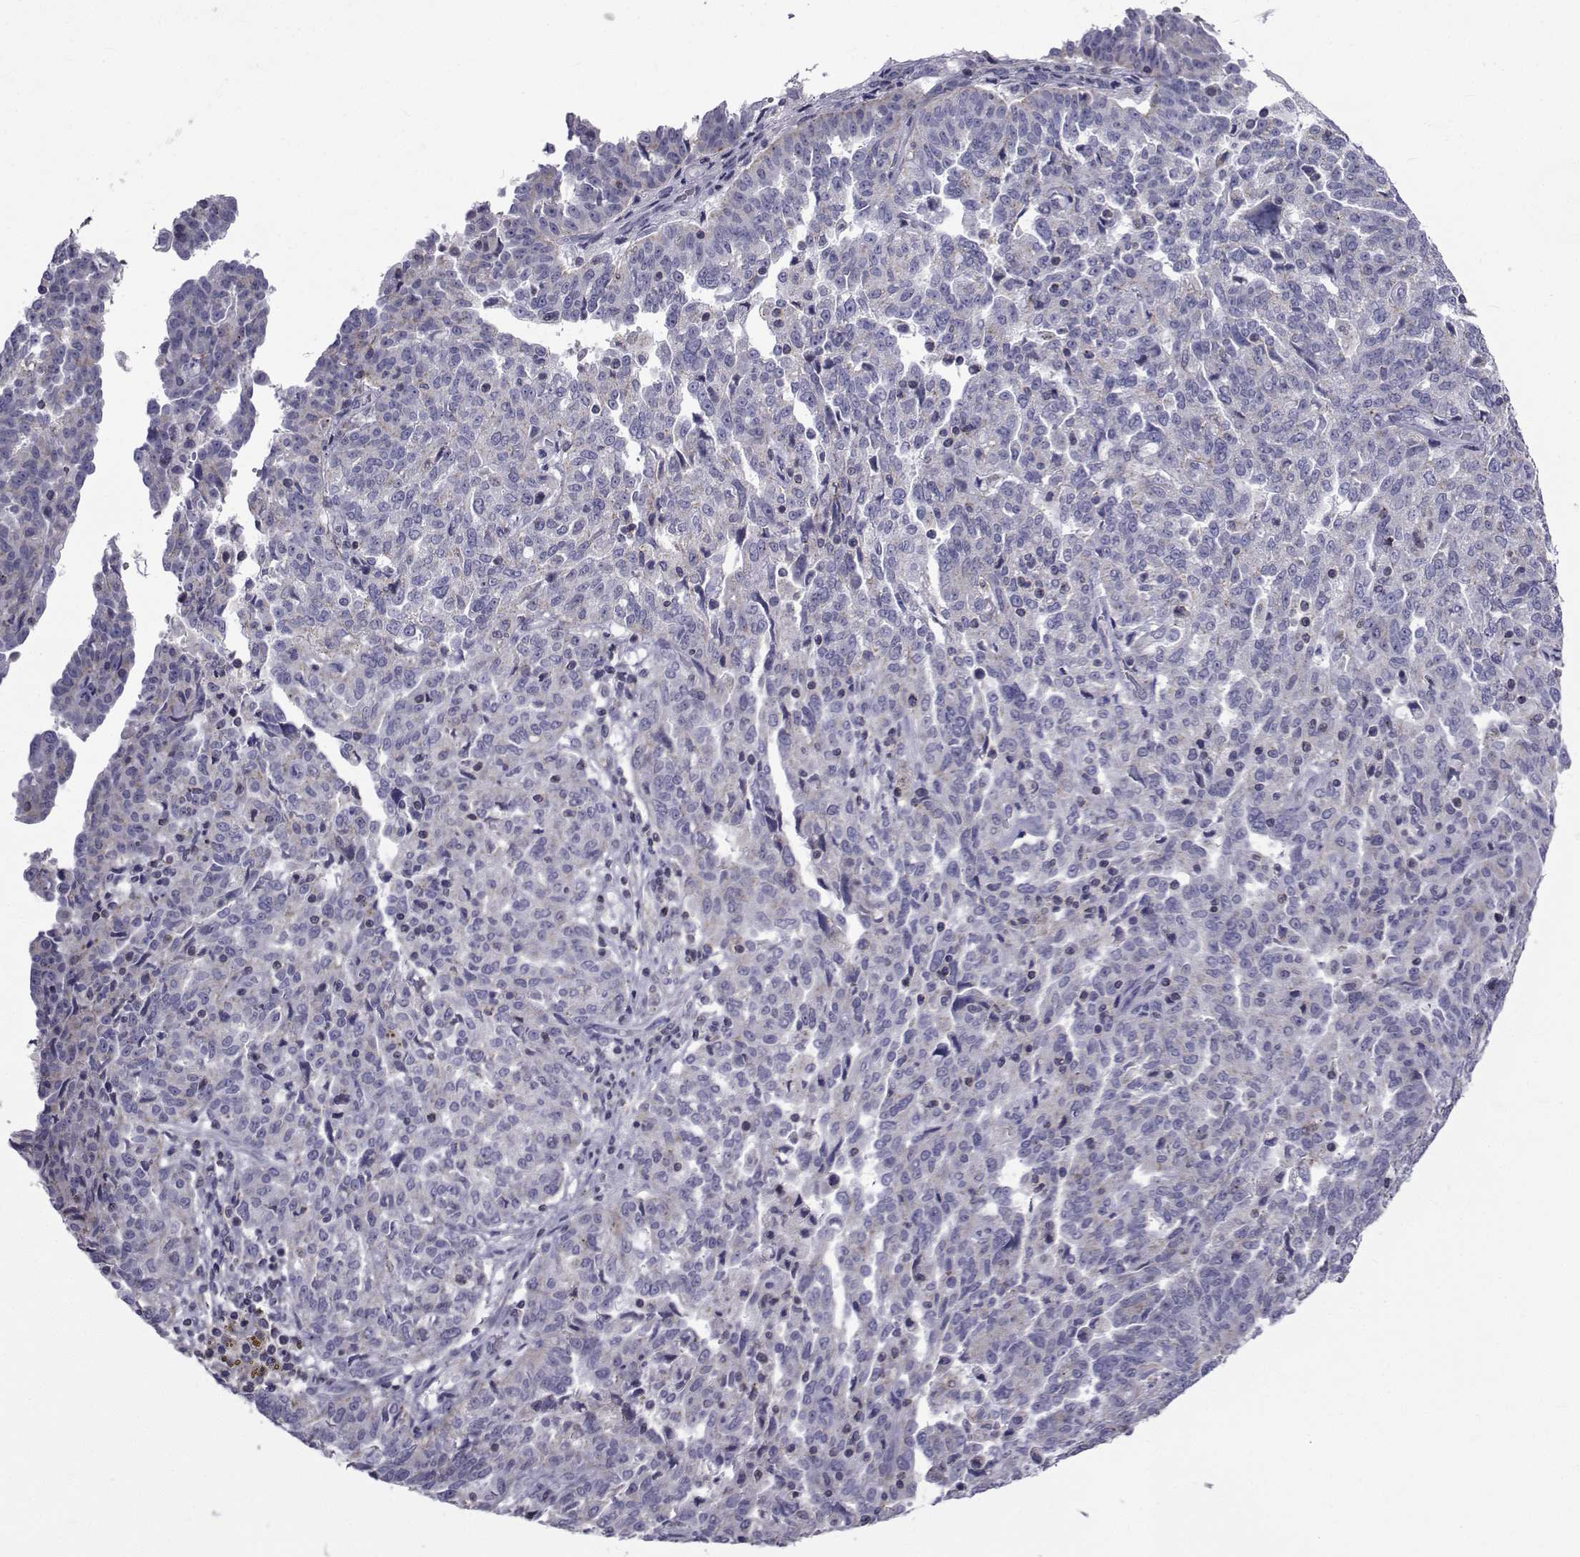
{"staining": {"intensity": "weak", "quantity": "25%-75%", "location": "cytoplasmic/membranous"}, "tissue": "ovarian cancer", "cell_type": "Tumor cells", "image_type": "cancer", "snomed": [{"axis": "morphology", "description": "Cystadenocarcinoma, serous, NOS"}, {"axis": "topography", "description": "Ovary"}], "caption": "Serous cystadenocarcinoma (ovarian) stained for a protein (brown) shows weak cytoplasmic/membranous positive positivity in approximately 25%-75% of tumor cells.", "gene": "PDE6H", "patient": {"sex": "female", "age": 67}}